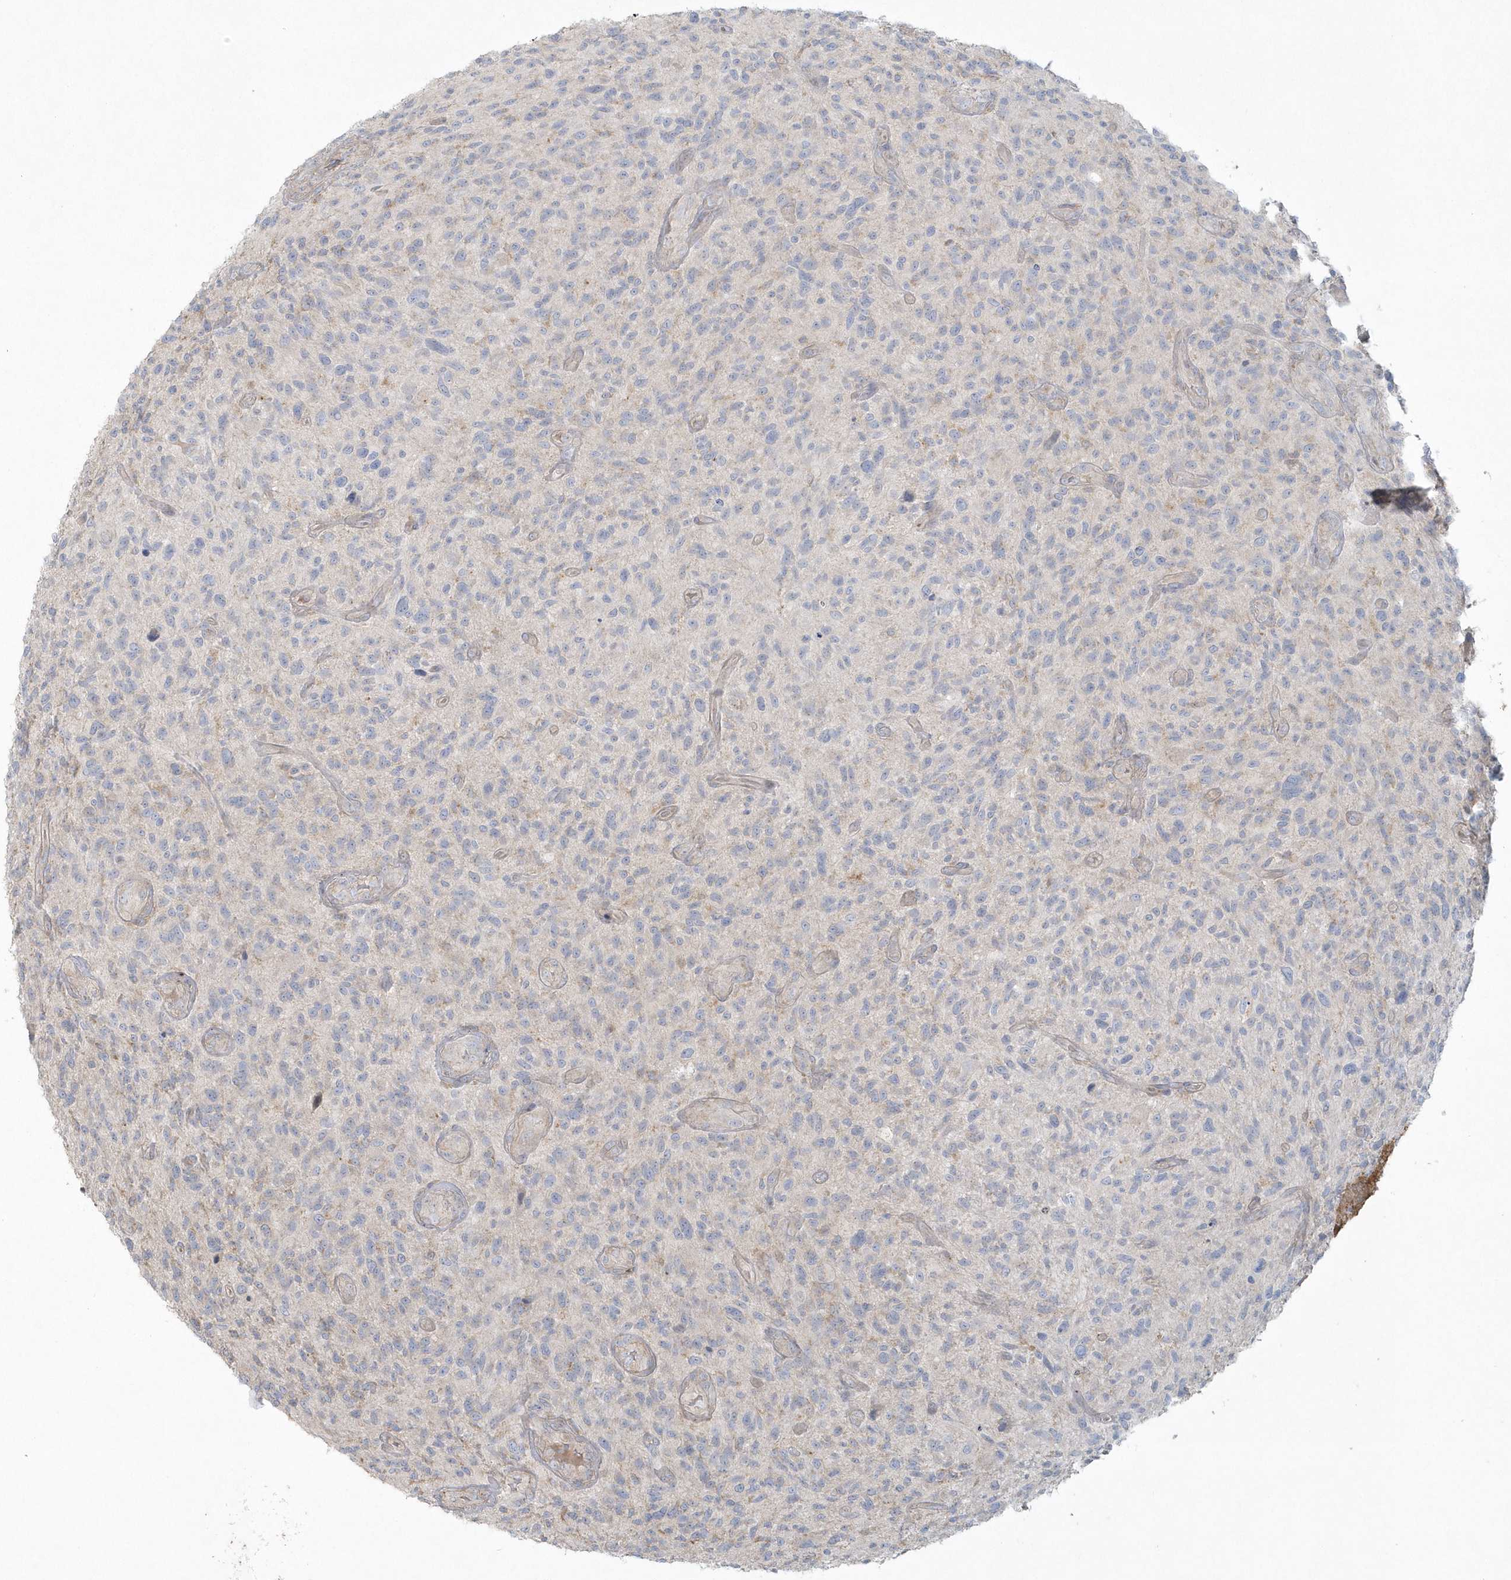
{"staining": {"intensity": "negative", "quantity": "none", "location": "none"}, "tissue": "glioma", "cell_type": "Tumor cells", "image_type": "cancer", "snomed": [{"axis": "morphology", "description": "Glioma, malignant, High grade"}, {"axis": "topography", "description": "Brain"}], "caption": "This histopathology image is of malignant glioma (high-grade) stained with IHC to label a protein in brown with the nuclei are counter-stained blue. There is no positivity in tumor cells.", "gene": "BLTP3A", "patient": {"sex": "male", "age": 47}}